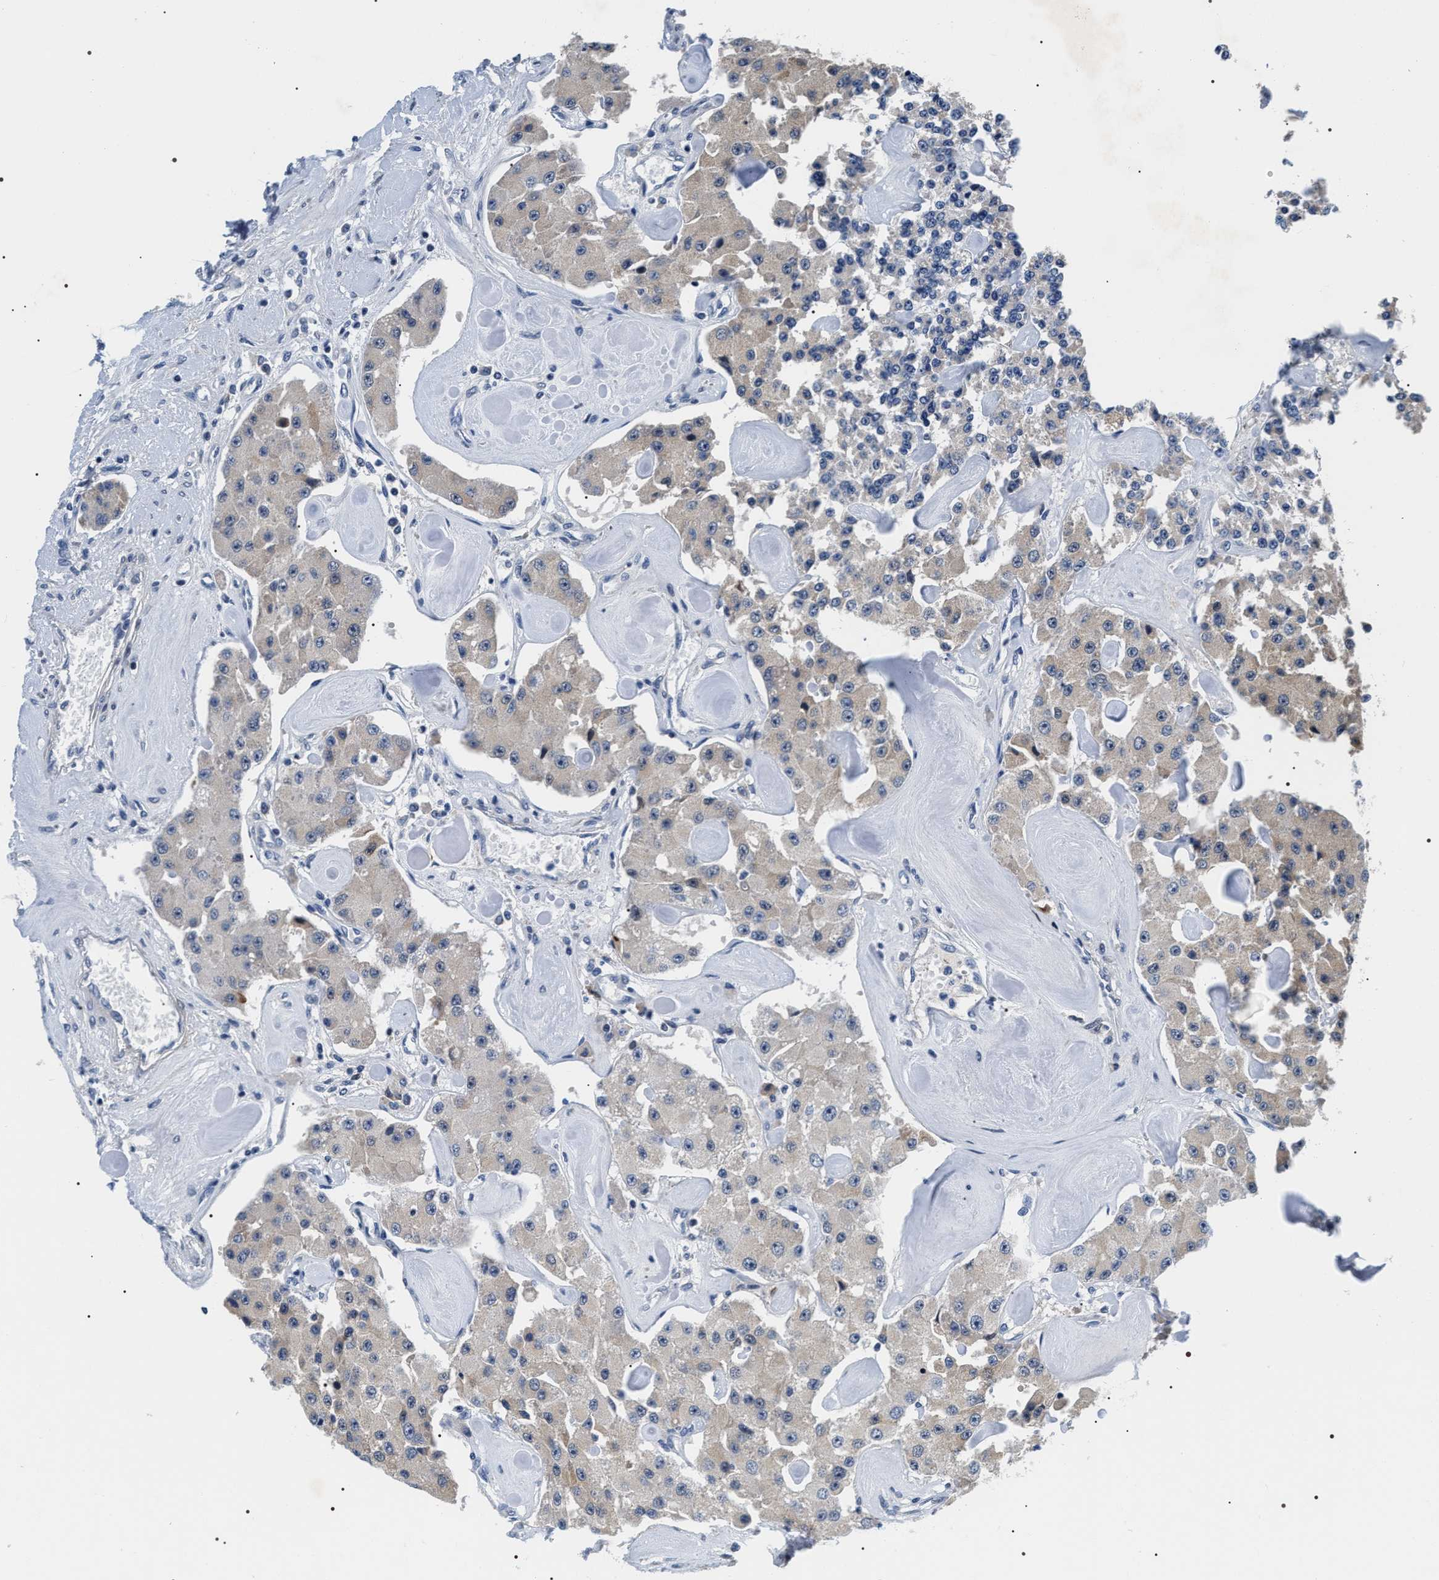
{"staining": {"intensity": "weak", "quantity": "<25%", "location": "cytoplasmic/membranous"}, "tissue": "carcinoid", "cell_type": "Tumor cells", "image_type": "cancer", "snomed": [{"axis": "morphology", "description": "Carcinoid, malignant, NOS"}, {"axis": "topography", "description": "Pancreas"}], "caption": "DAB immunohistochemical staining of human carcinoid exhibits no significant expression in tumor cells.", "gene": "BAG2", "patient": {"sex": "male", "age": 41}}